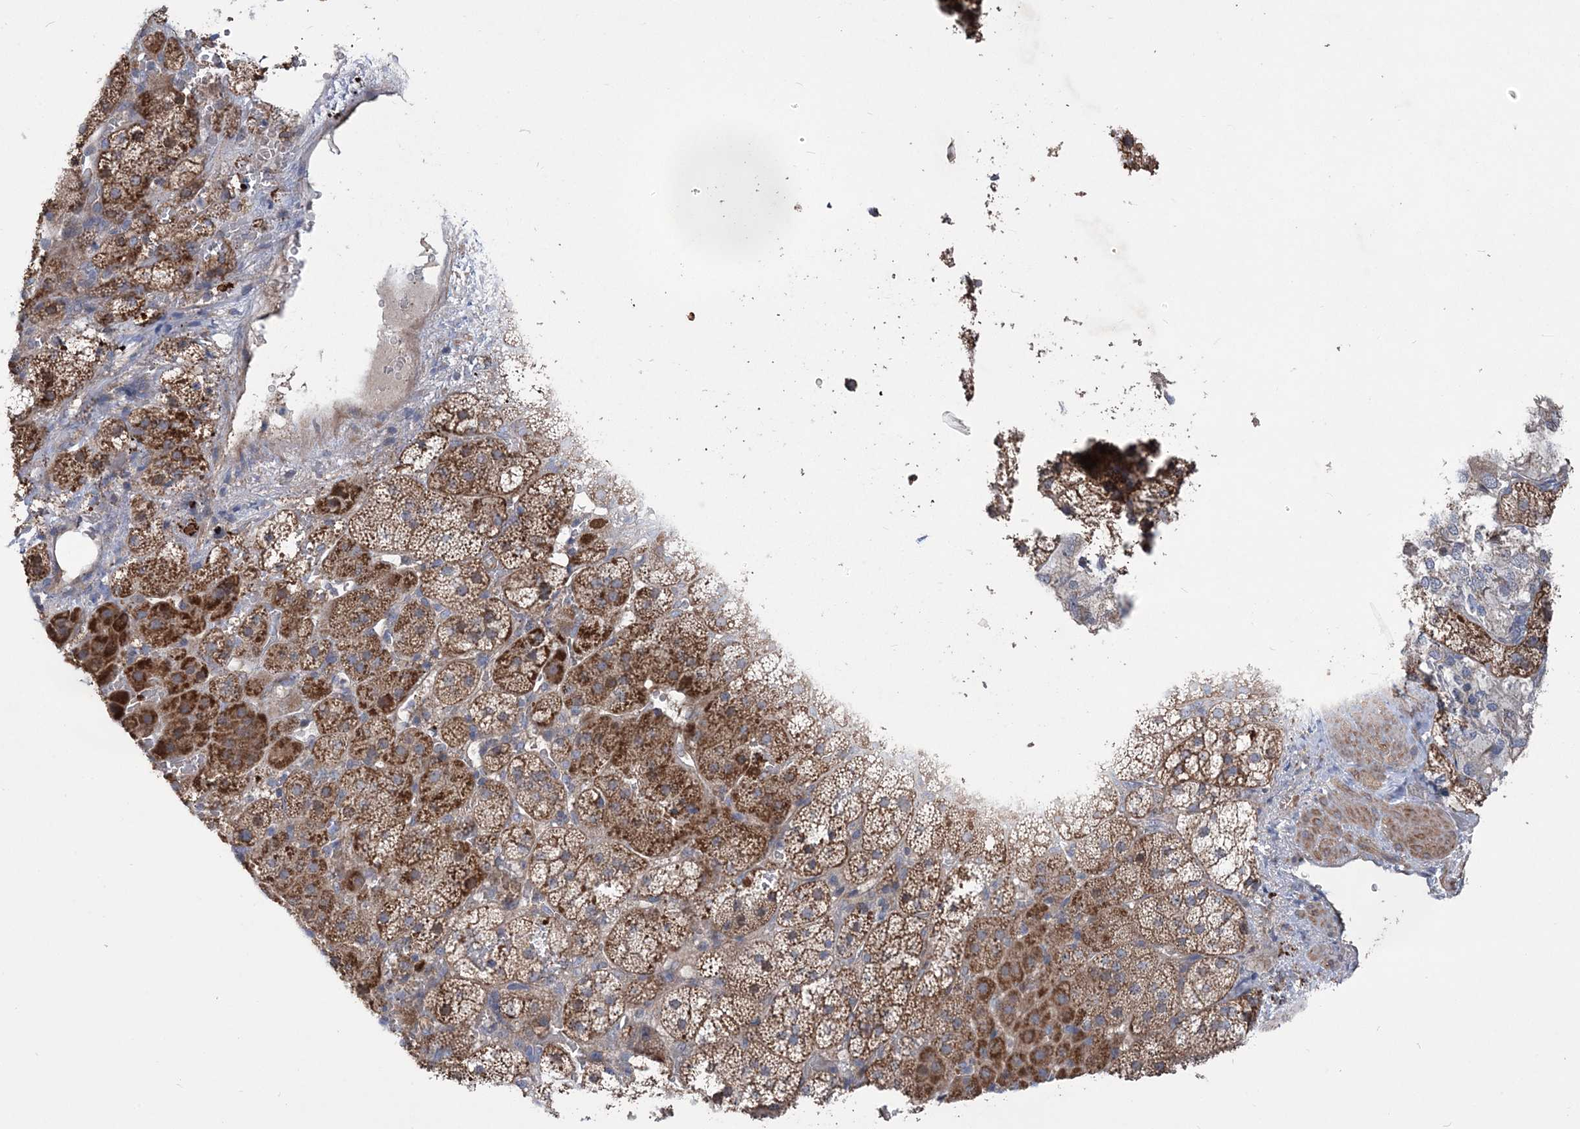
{"staining": {"intensity": "moderate", "quantity": "25%-75%", "location": "cytoplasmic/membranous"}, "tissue": "adrenal gland", "cell_type": "Glandular cells", "image_type": "normal", "snomed": [{"axis": "morphology", "description": "Normal tissue, NOS"}, {"axis": "topography", "description": "Adrenal gland"}], "caption": "Benign adrenal gland displays moderate cytoplasmic/membranous positivity in approximately 25%-75% of glandular cells The staining was performed using DAB to visualize the protein expression in brown, while the nuclei were stained in blue with hematoxylin (Magnification: 20x)..", "gene": "MTRF1L", "patient": {"sex": "female", "age": 44}}